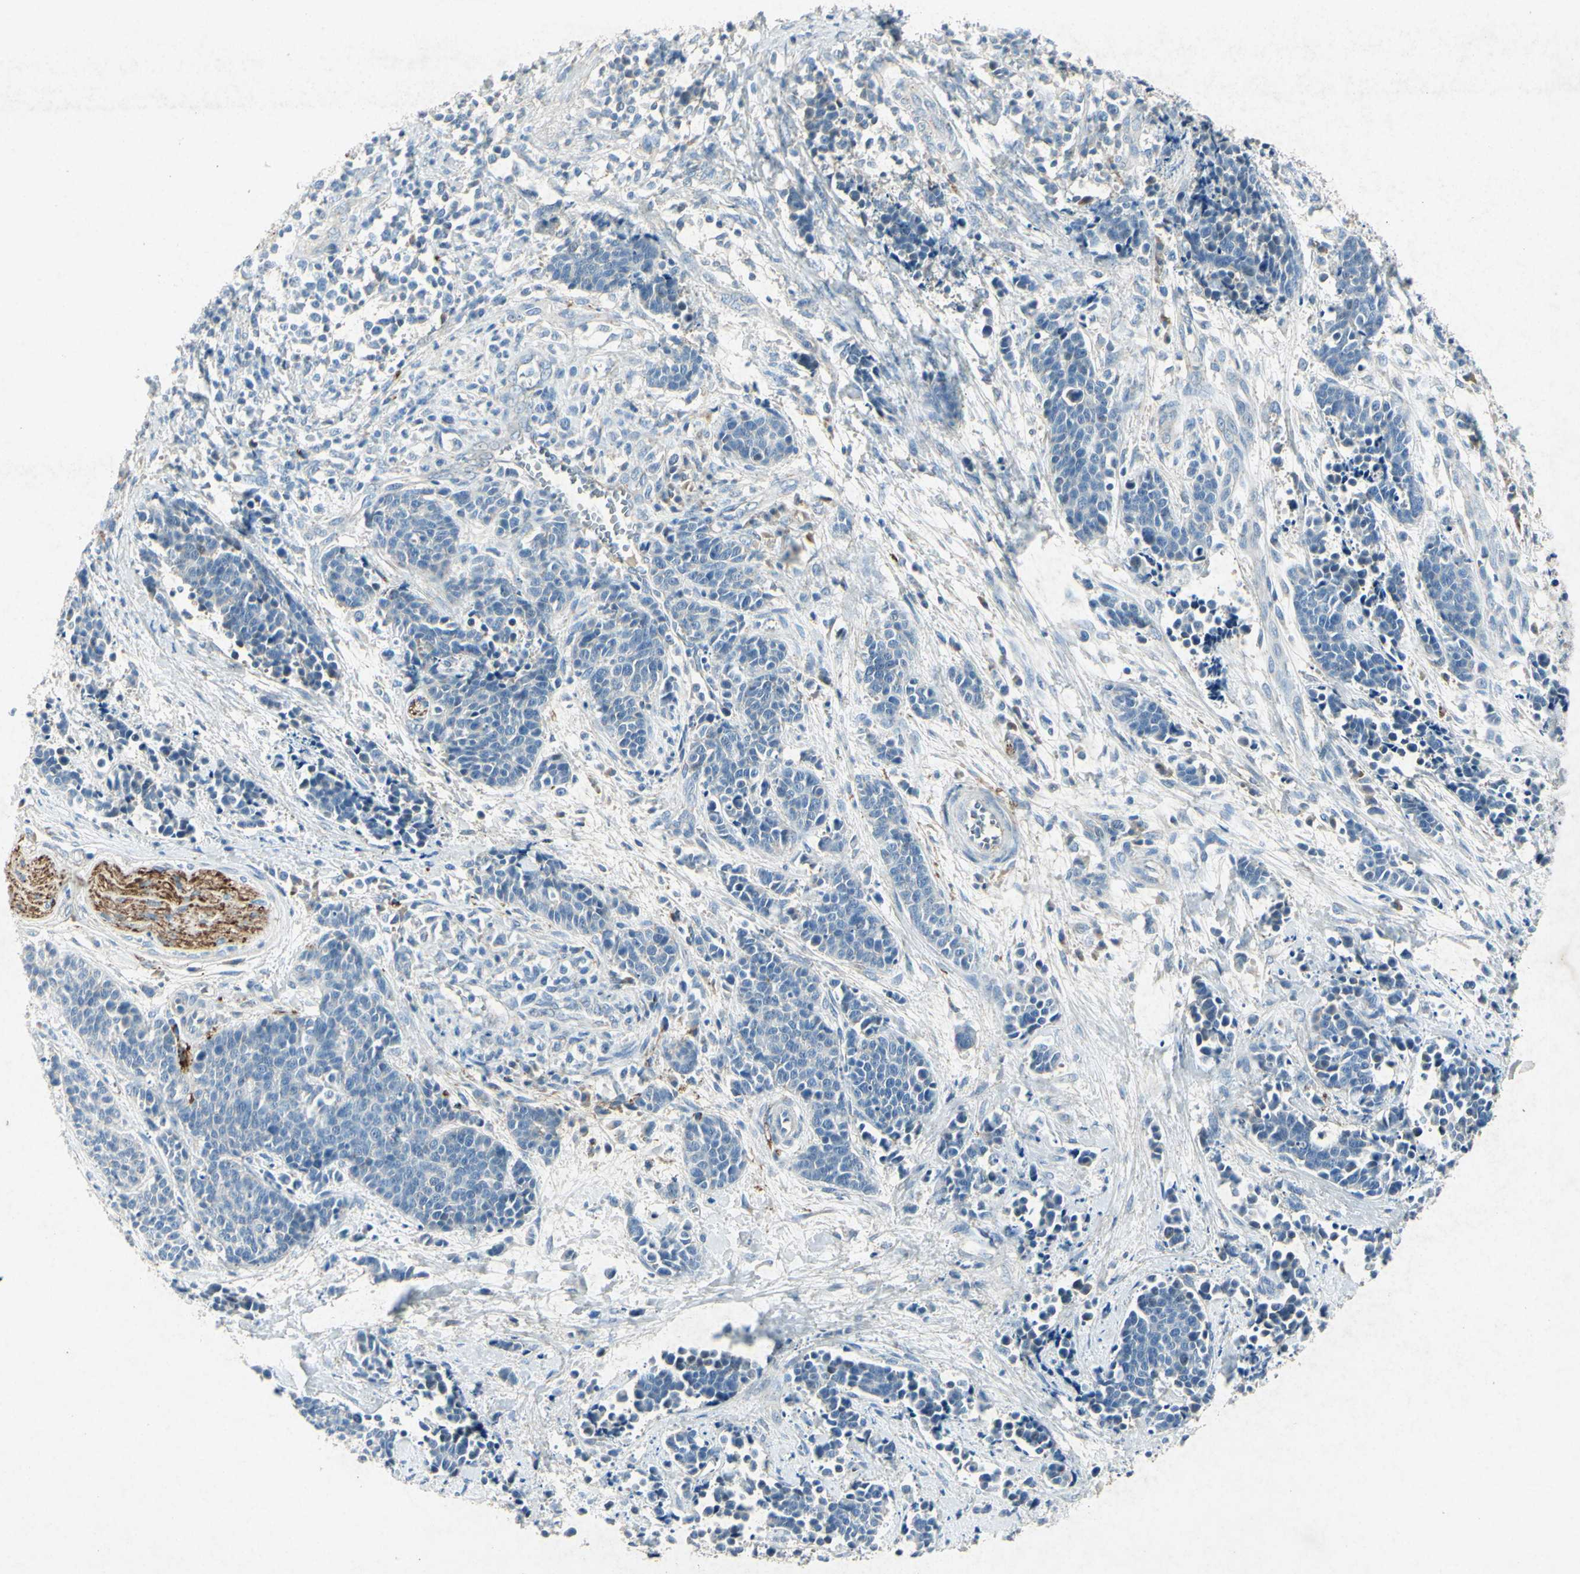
{"staining": {"intensity": "negative", "quantity": "none", "location": "none"}, "tissue": "cervical cancer", "cell_type": "Tumor cells", "image_type": "cancer", "snomed": [{"axis": "morphology", "description": "Squamous cell carcinoma, NOS"}, {"axis": "topography", "description": "Cervix"}], "caption": "Cervical cancer was stained to show a protein in brown. There is no significant positivity in tumor cells. The staining was performed using DAB (3,3'-diaminobenzidine) to visualize the protein expression in brown, while the nuclei were stained in blue with hematoxylin (Magnification: 20x).", "gene": "SNAP91", "patient": {"sex": "female", "age": 35}}